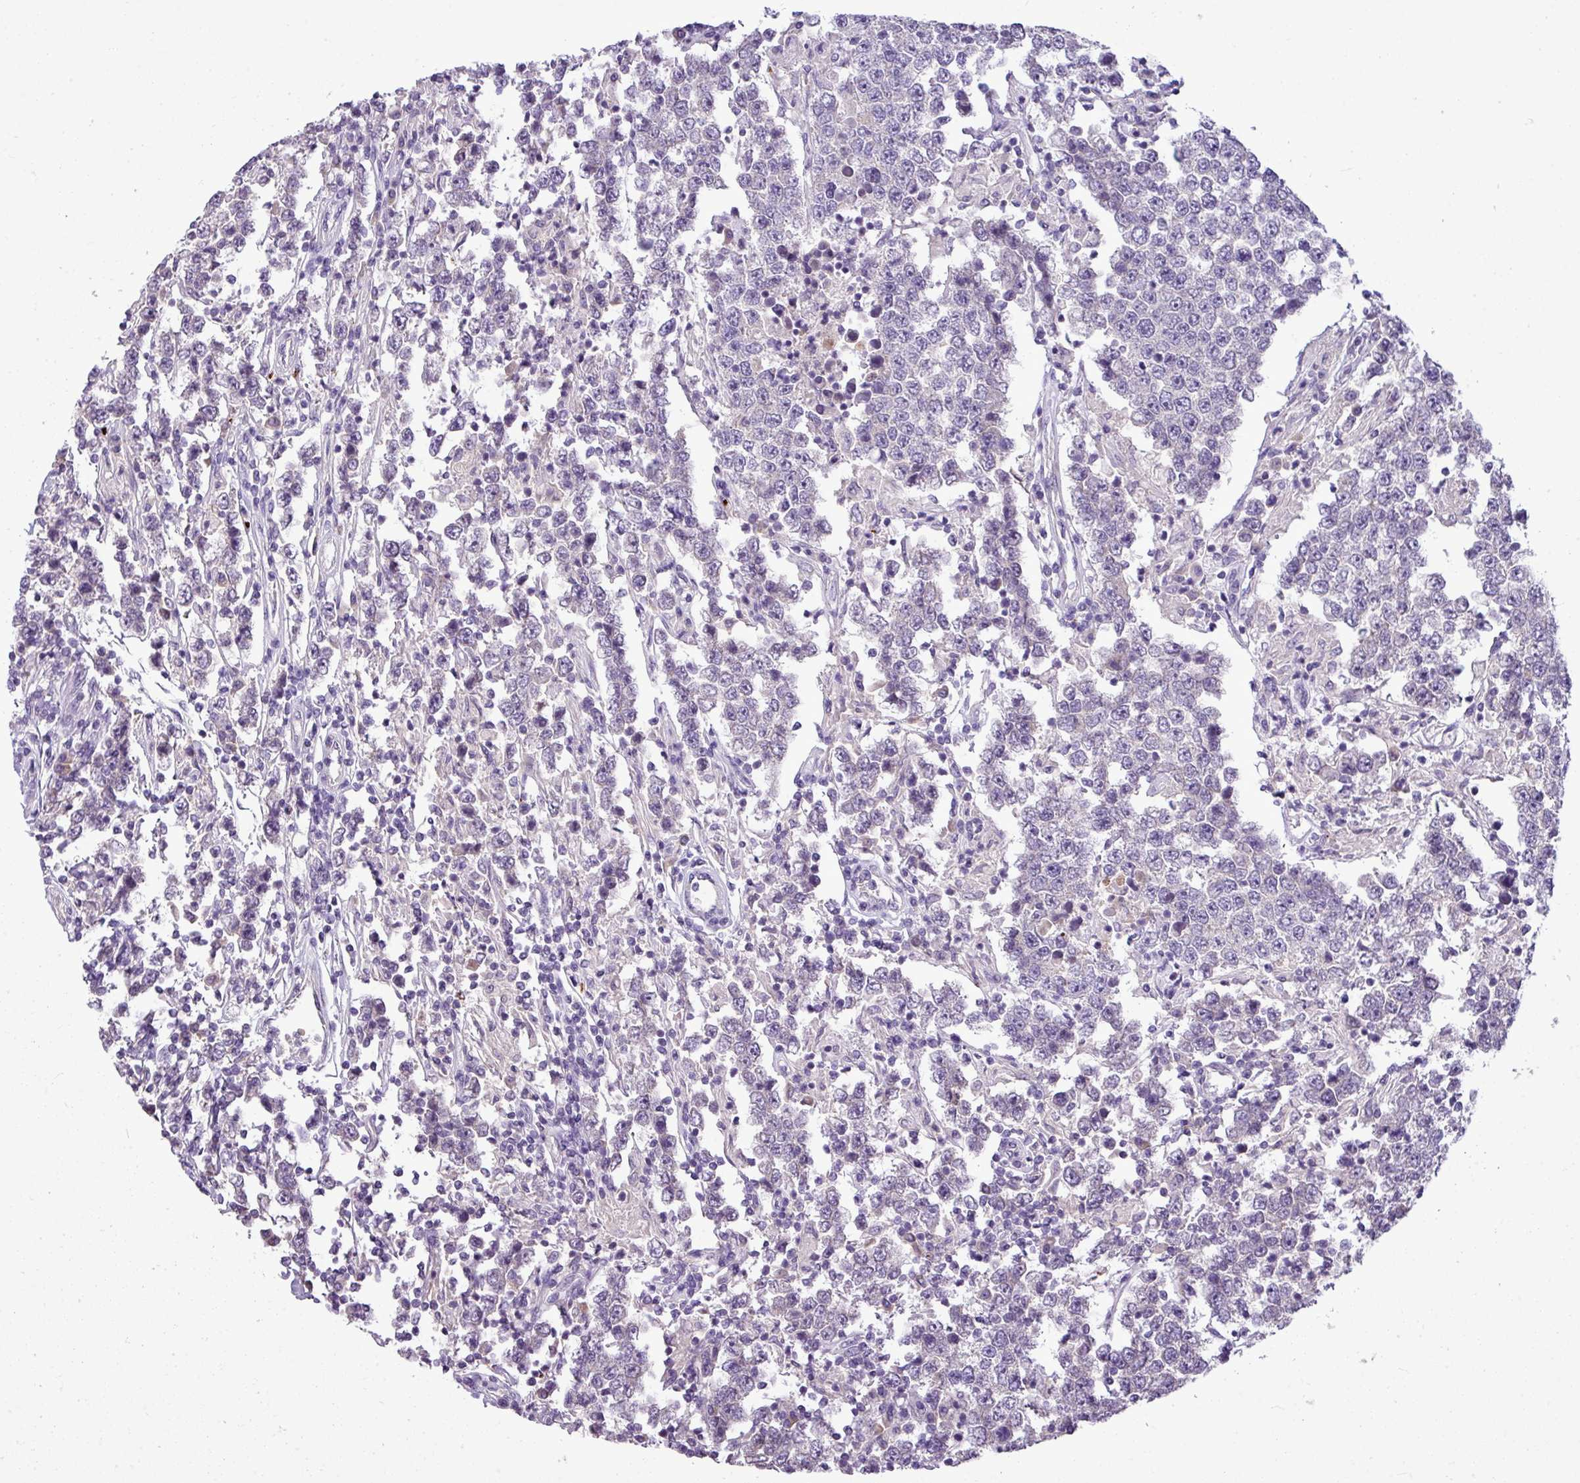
{"staining": {"intensity": "negative", "quantity": "none", "location": "none"}, "tissue": "testis cancer", "cell_type": "Tumor cells", "image_type": "cancer", "snomed": [{"axis": "morphology", "description": "Normal tissue, NOS"}, {"axis": "morphology", "description": "Urothelial carcinoma, High grade"}, {"axis": "morphology", "description": "Seminoma, NOS"}, {"axis": "morphology", "description": "Carcinoma, Embryonal, NOS"}, {"axis": "topography", "description": "Urinary bladder"}, {"axis": "topography", "description": "Testis"}], "caption": "Protein analysis of testis cancer (embryonal carcinoma) exhibits no significant expression in tumor cells. (DAB (3,3'-diaminobenzidine) immunohistochemistry, high magnification).", "gene": "IL17A", "patient": {"sex": "male", "age": 41}}